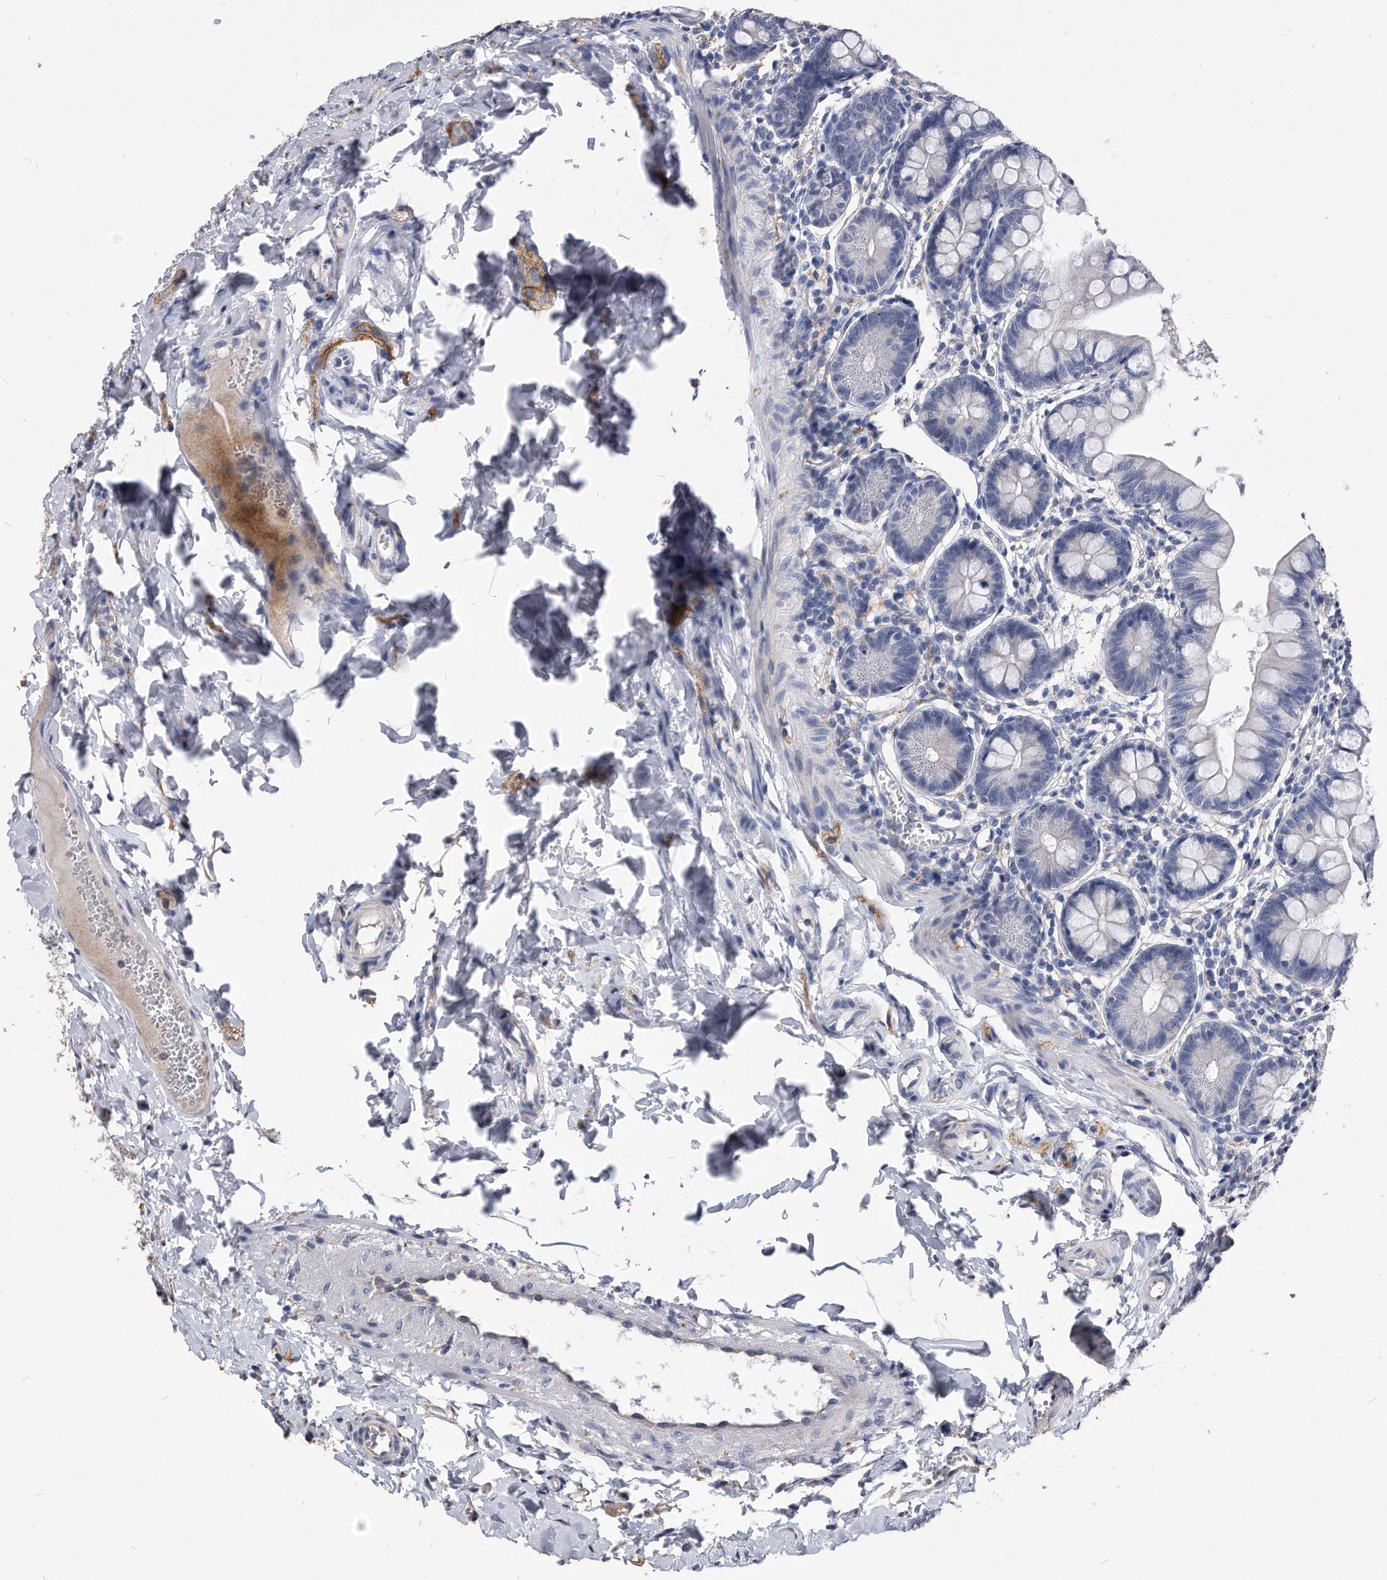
{"staining": {"intensity": "negative", "quantity": "none", "location": "none"}, "tissue": "small intestine", "cell_type": "Glandular cells", "image_type": "normal", "snomed": [{"axis": "morphology", "description": "Normal tissue, NOS"}, {"axis": "topography", "description": "Small intestine"}], "caption": "Benign small intestine was stained to show a protein in brown. There is no significant staining in glandular cells. The staining was performed using DAB to visualize the protein expression in brown, while the nuclei were stained in blue with hematoxylin (Magnification: 20x).", "gene": "IL20RA", "patient": {"sex": "male", "age": 7}}